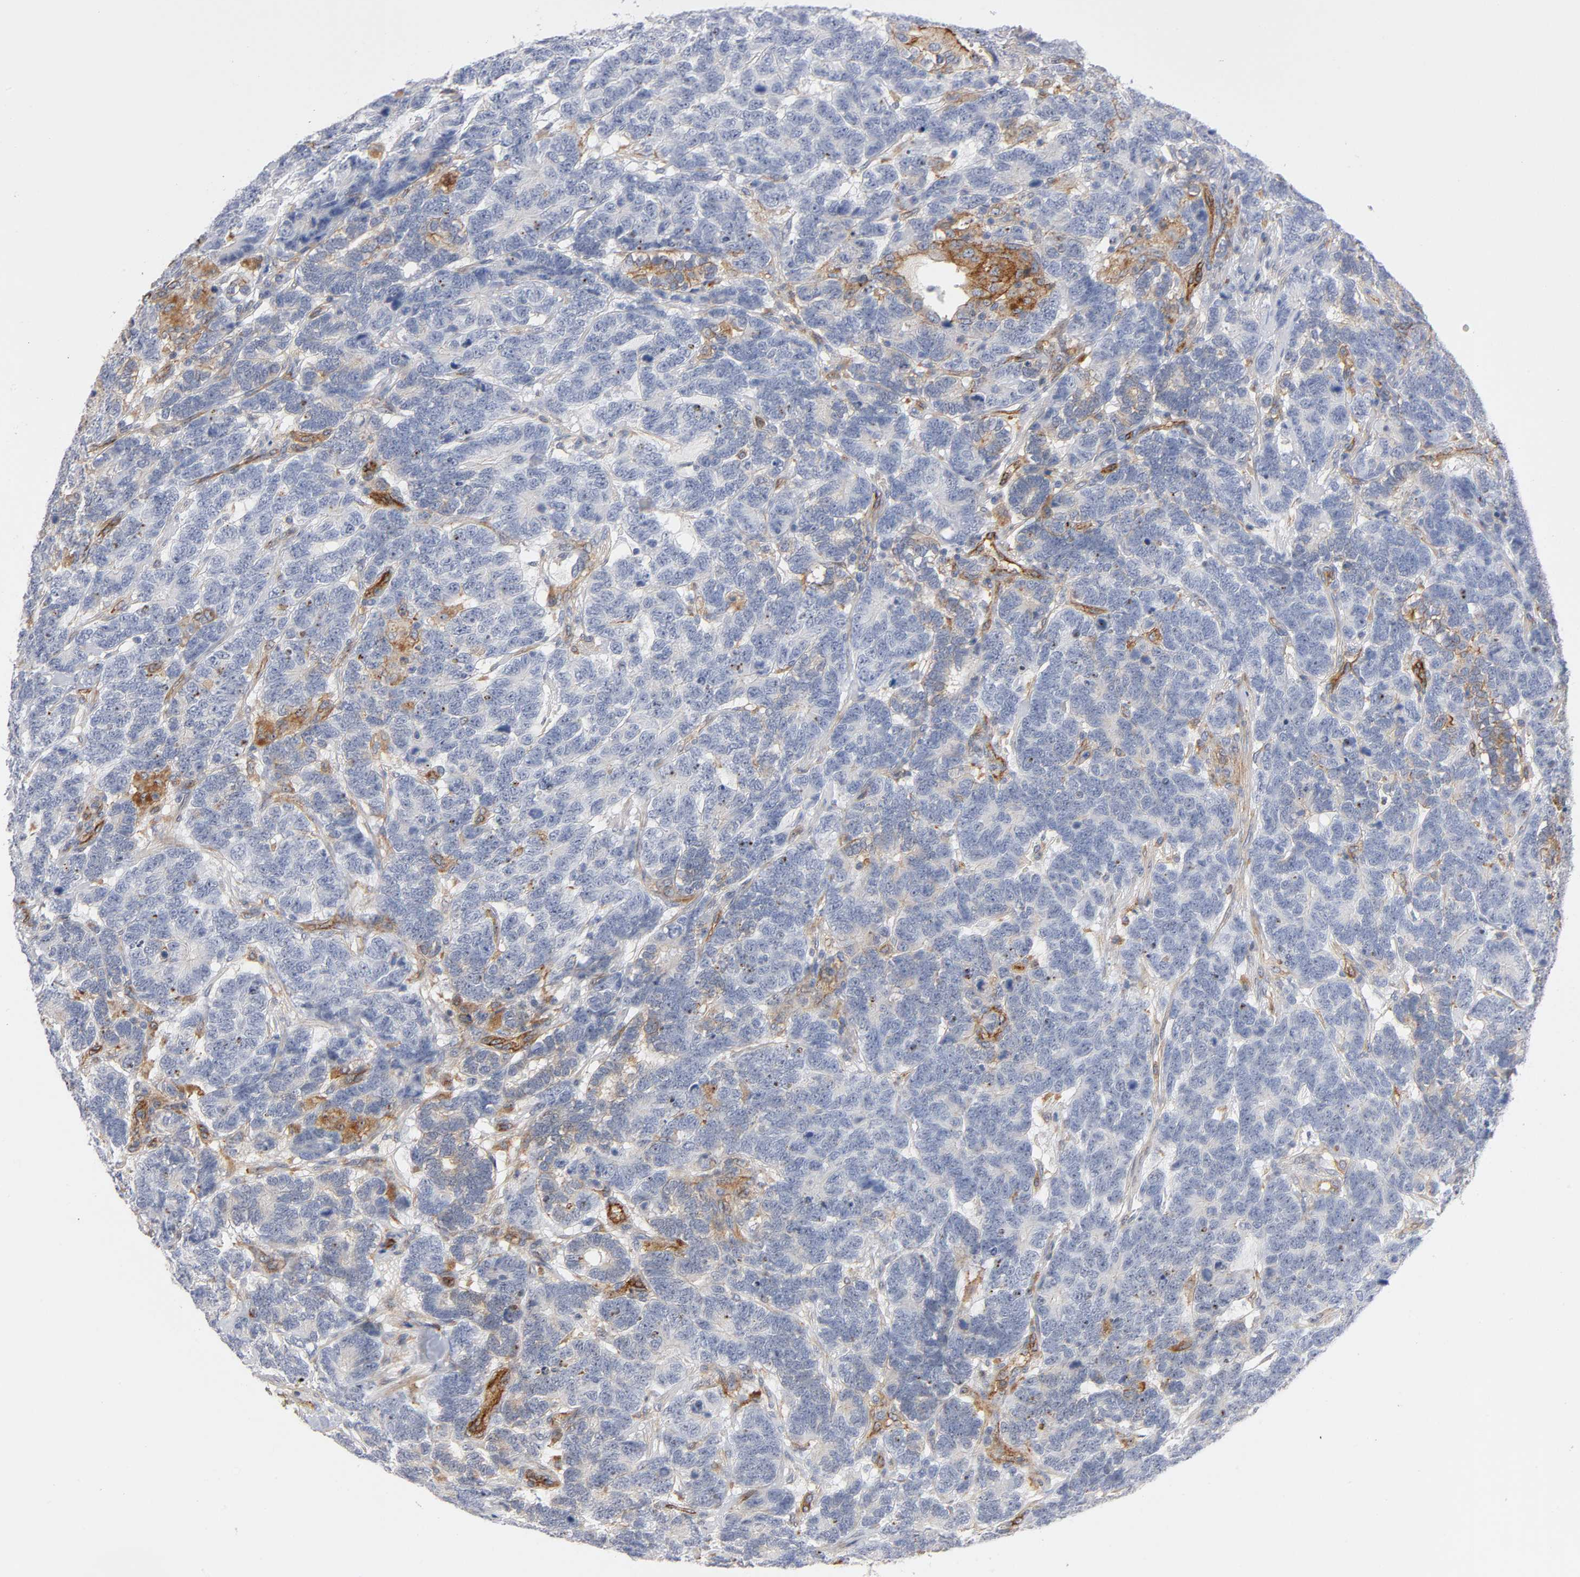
{"staining": {"intensity": "moderate", "quantity": "<25%", "location": "cytoplasmic/membranous"}, "tissue": "testis cancer", "cell_type": "Tumor cells", "image_type": "cancer", "snomed": [{"axis": "morphology", "description": "Carcinoma, Embryonal, NOS"}, {"axis": "topography", "description": "Testis"}], "caption": "Human testis cancer stained with a protein marker demonstrates moderate staining in tumor cells.", "gene": "PLD1", "patient": {"sex": "male", "age": 26}}